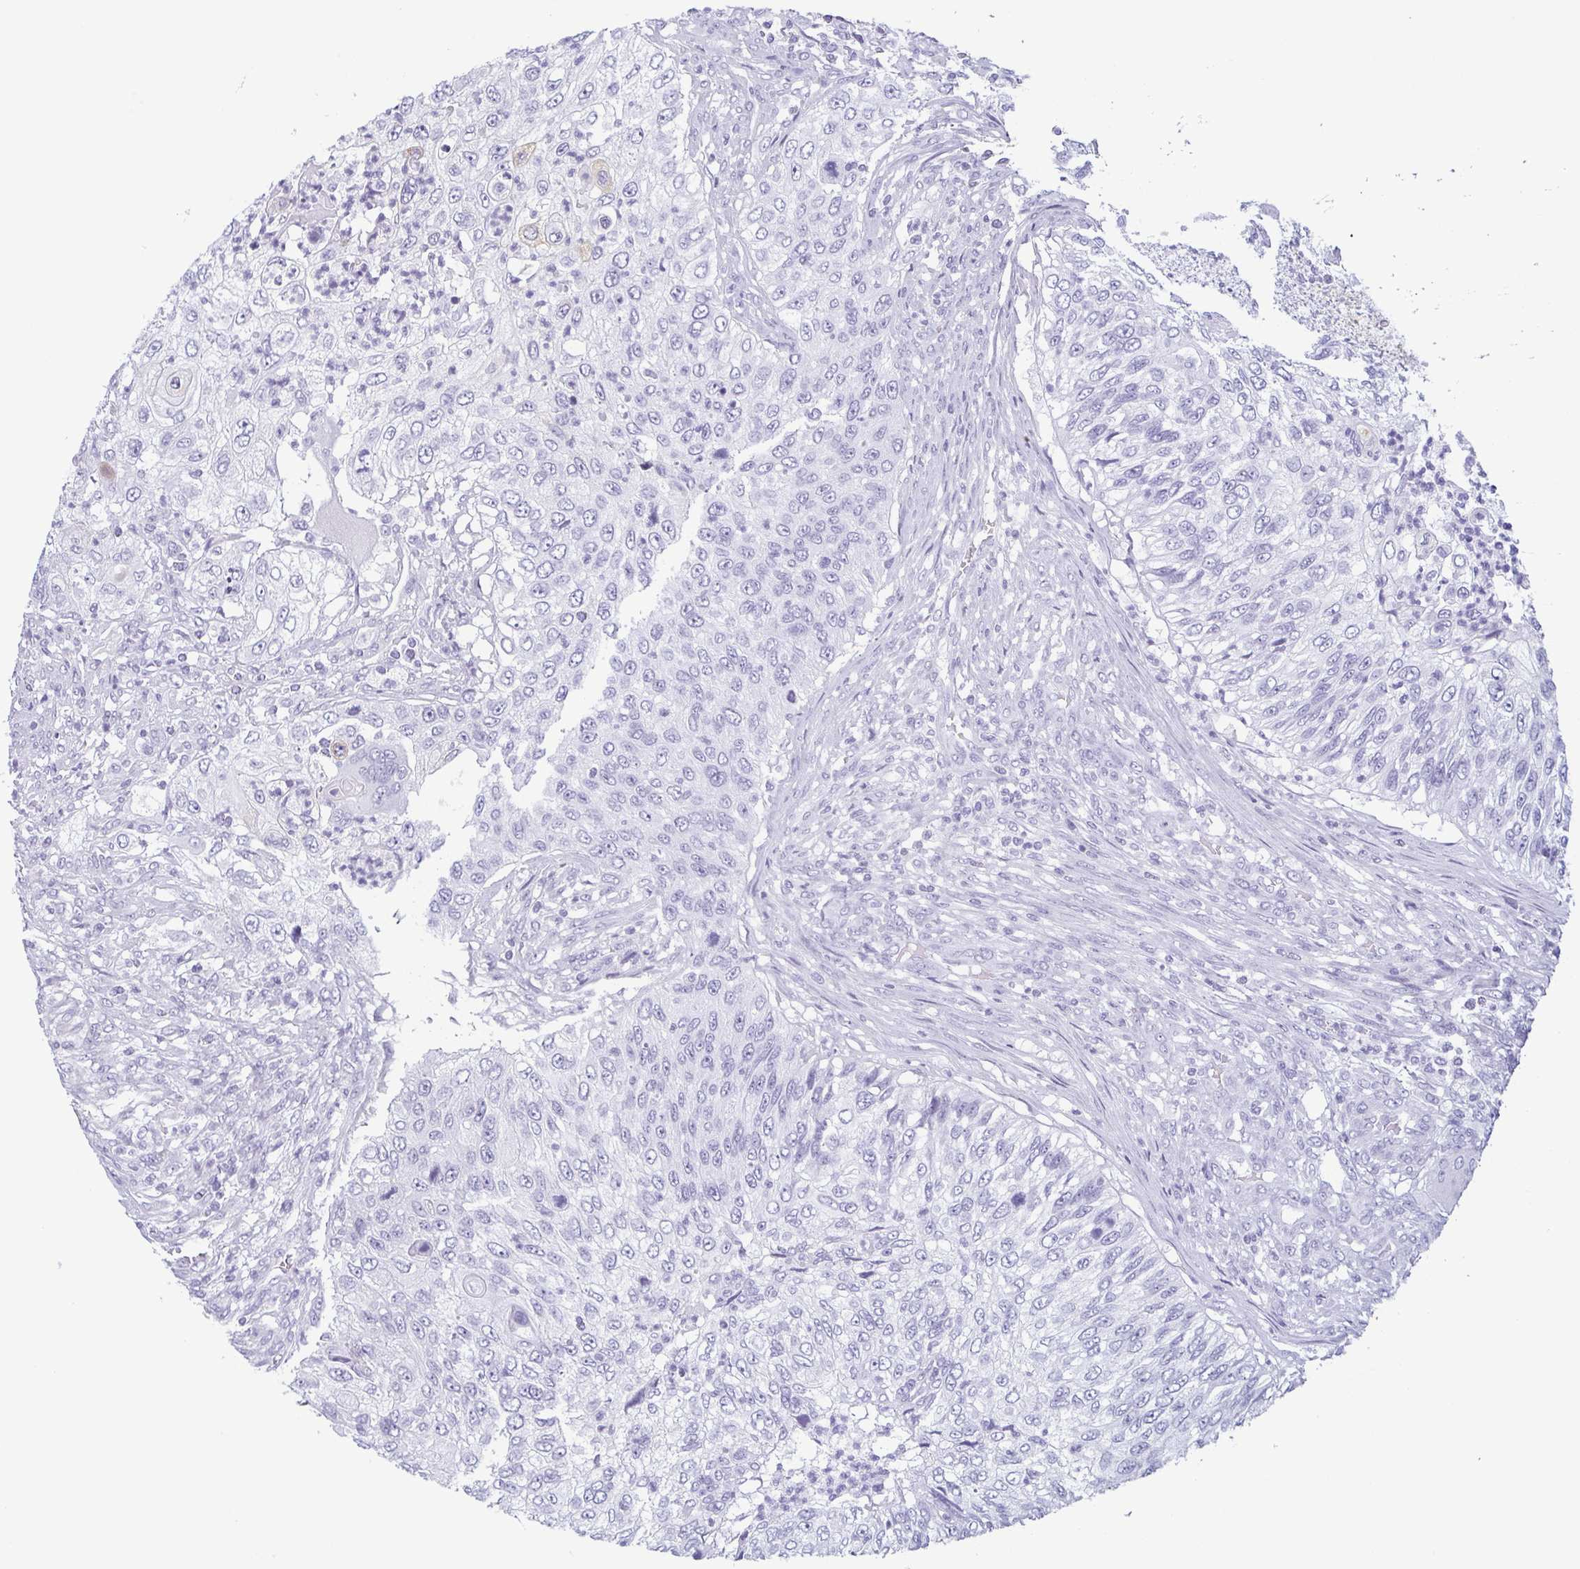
{"staining": {"intensity": "negative", "quantity": "none", "location": "none"}, "tissue": "urothelial cancer", "cell_type": "Tumor cells", "image_type": "cancer", "snomed": [{"axis": "morphology", "description": "Urothelial carcinoma, High grade"}, {"axis": "topography", "description": "Urinary bladder"}], "caption": "IHC image of neoplastic tissue: human high-grade urothelial carcinoma stained with DAB exhibits no significant protein staining in tumor cells.", "gene": "ECM1", "patient": {"sex": "female", "age": 60}}